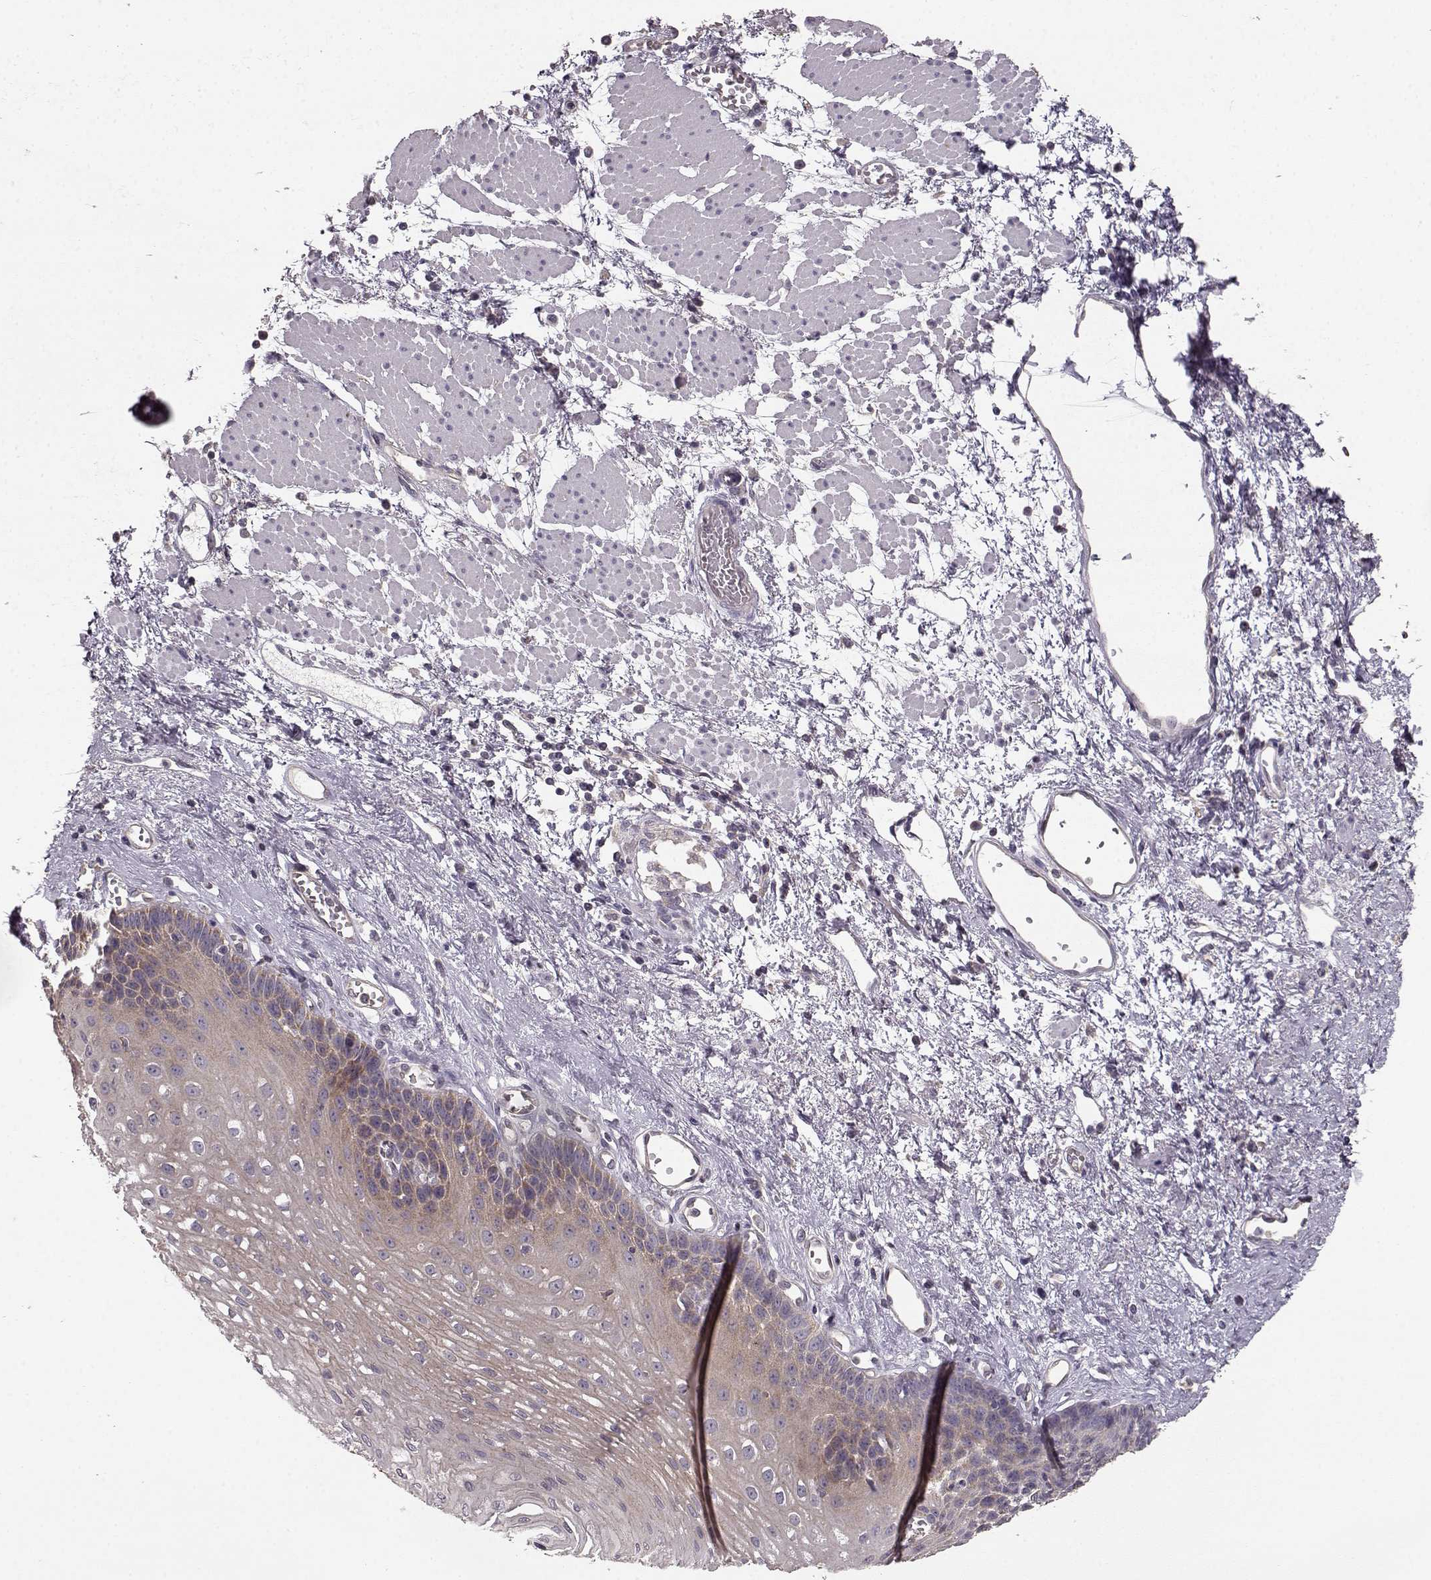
{"staining": {"intensity": "moderate", "quantity": "<25%", "location": "cytoplasmic/membranous"}, "tissue": "esophagus", "cell_type": "Squamous epithelial cells", "image_type": "normal", "snomed": [{"axis": "morphology", "description": "Normal tissue, NOS"}, {"axis": "topography", "description": "Esophagus"}], "caption": "Immunohistochemical staining of normal human esophagus displays moderate cytoplasmic/membranous protein positivity in approximately <25% of squamous epithelial cells.", "gene": "ERBB3", "patient": {"sex": "female", "age": 62}}